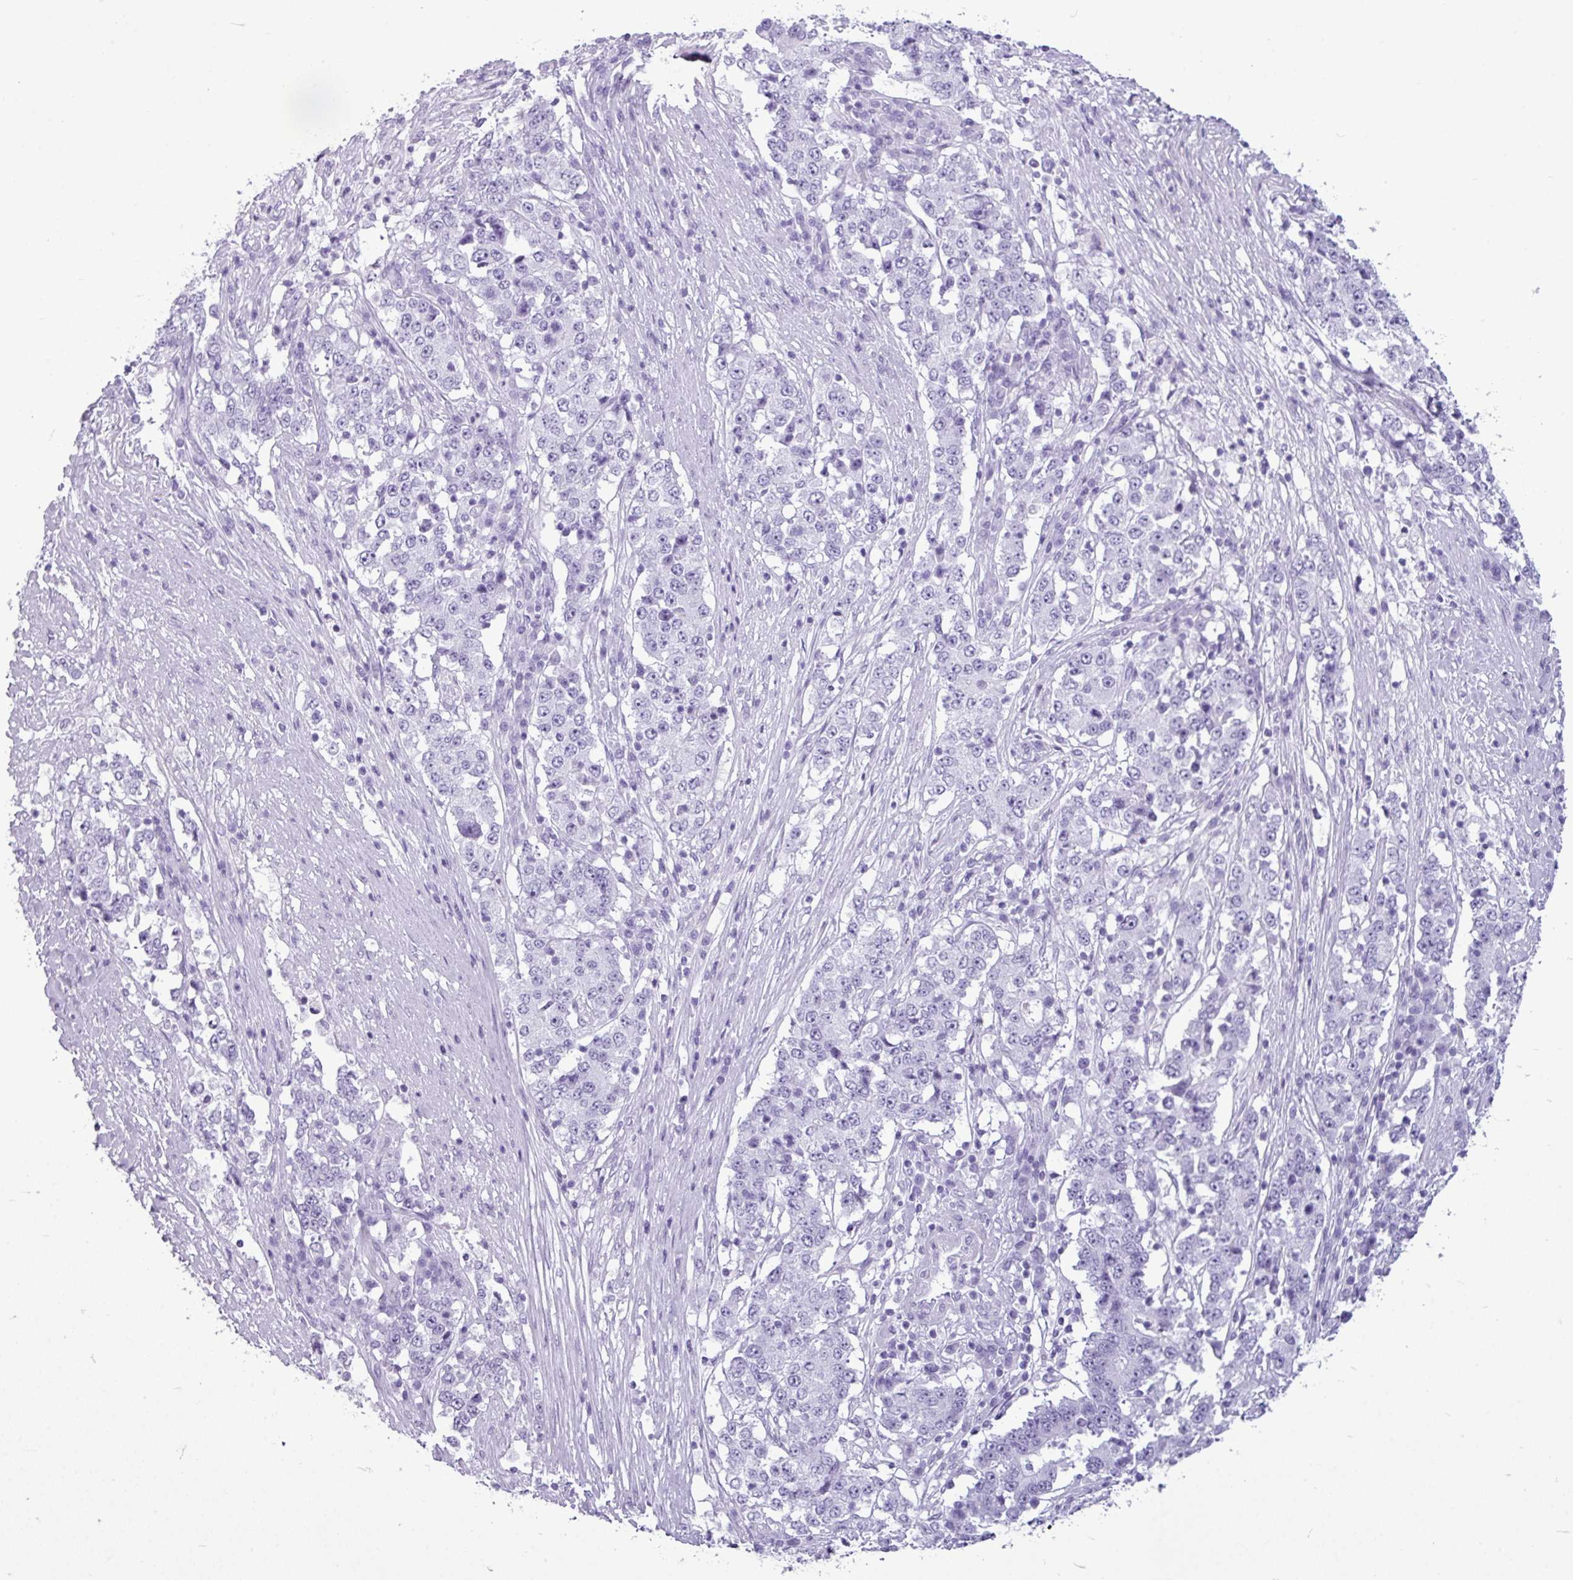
{"staining": {"intensity": "negative", "quantity": "none", "location": "none"}, "tissue": "stomach cancer", "cell_type": "Tumor cells", "image_type": "cancer", "snomed": [{"axis": "morphology", "description": "Adenocarcinoma, NOS"}, {"axis": "topography", "description": "Stomach"}], "caption": "Protein analysis of stomach cancer reveals no significant expression in tumor cells.", "gene": "AMY1B", "patient": {"sex": "male", "age": 59}}